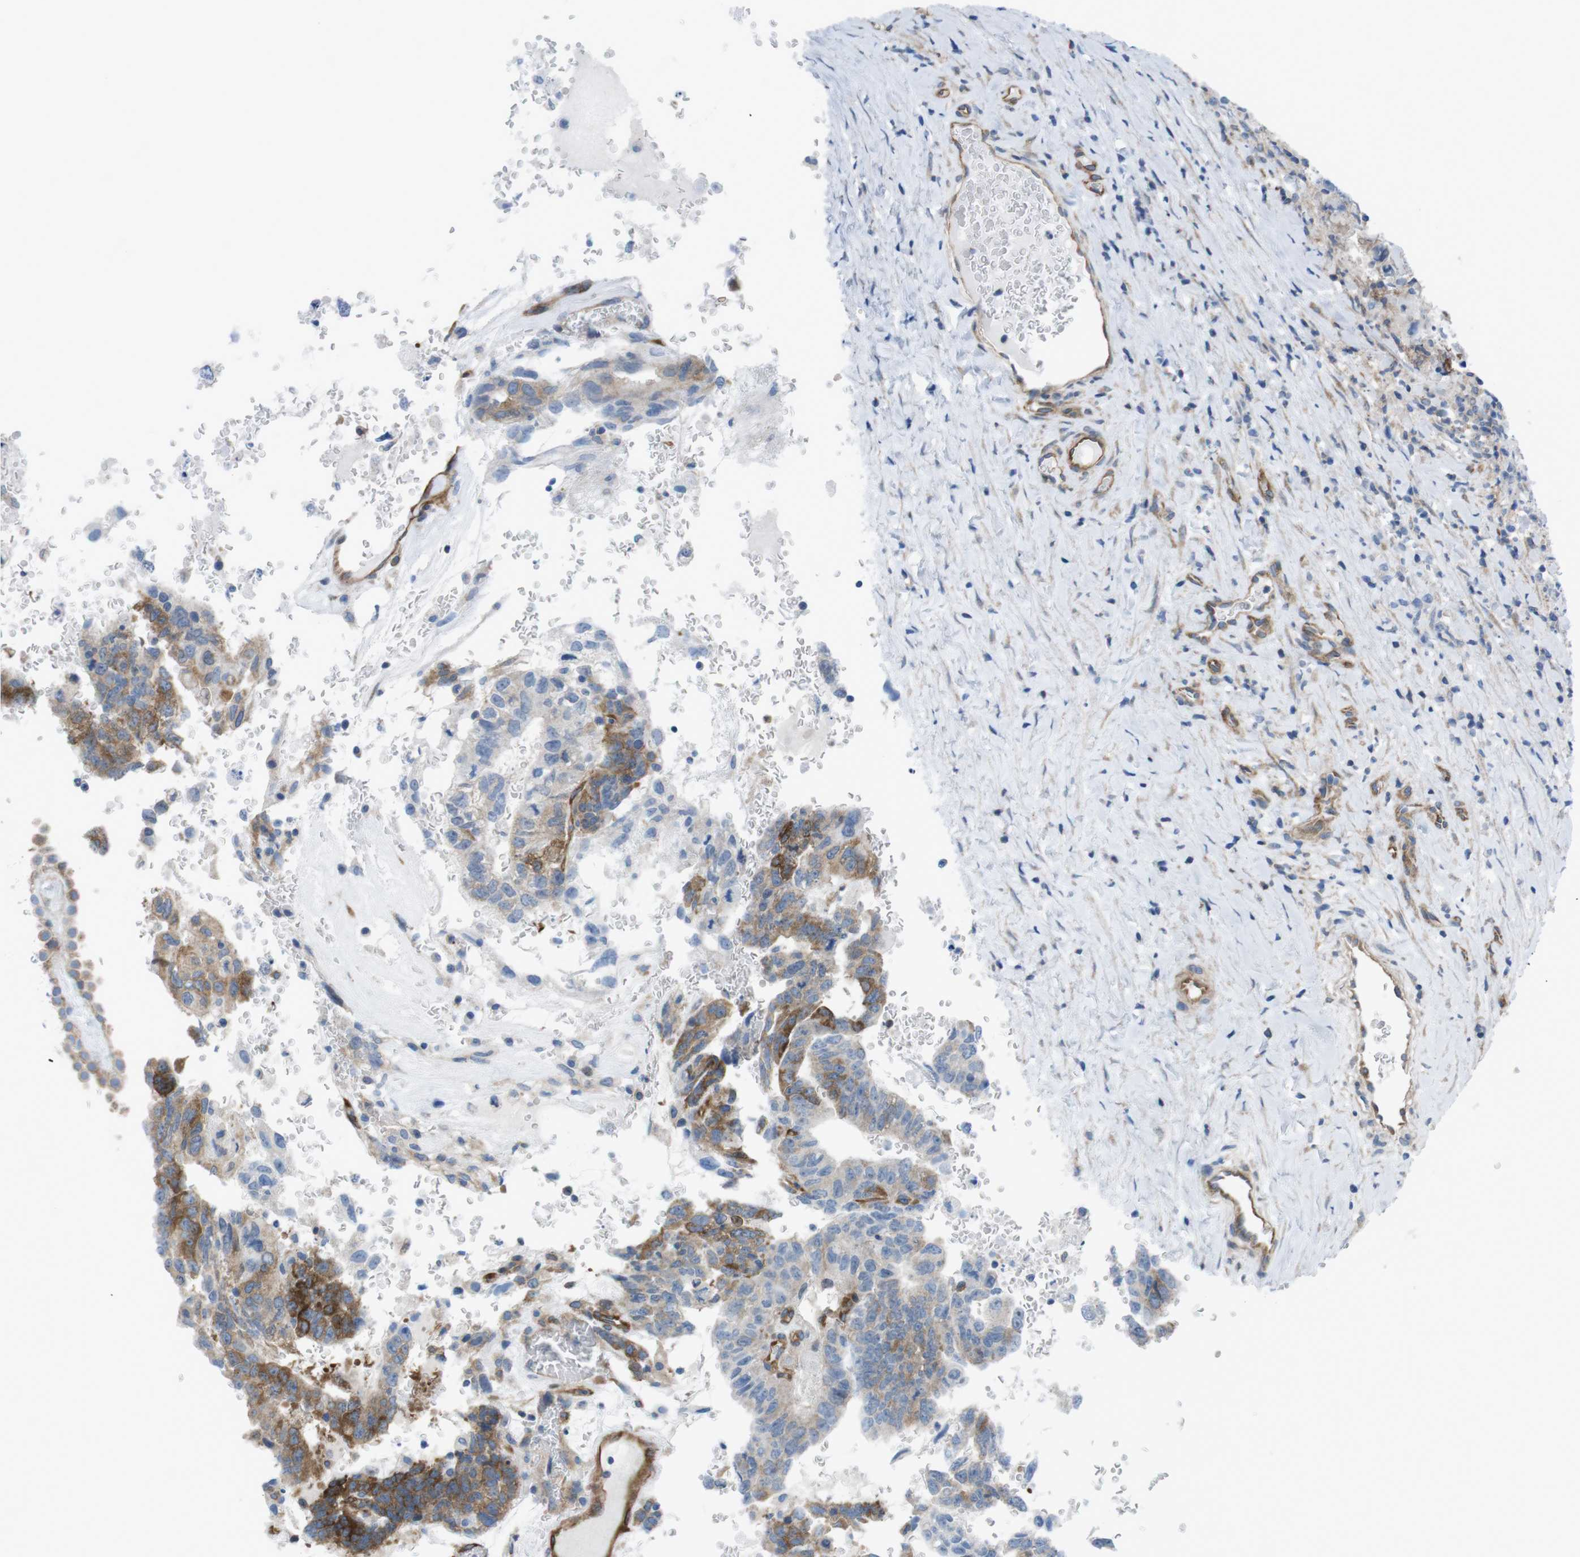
{"staining": {"intensity": "moderate", "quantity": ">75%", "location": "cytoplasmic/membranous"}, "tissue": "testis cancer", "cell_type": "Tumor cells", "image_type": "cancer", "snomed": [{"axis": "morphology", "description": "Seminoma, NOS"}, {"axis": "morphology", "description": "Carcinoma, Embryonal, NOS"}, {"axis": "topography", "description": "Testis"}], "caption": "IHC of human testis embryonal carcinoma reveals medium levels of moderate cytoplasmic/membranous positivity in about >75% of tumor cells.", "gene": "DIAPH2", "patient": {"sex": "male", "age": 52}}